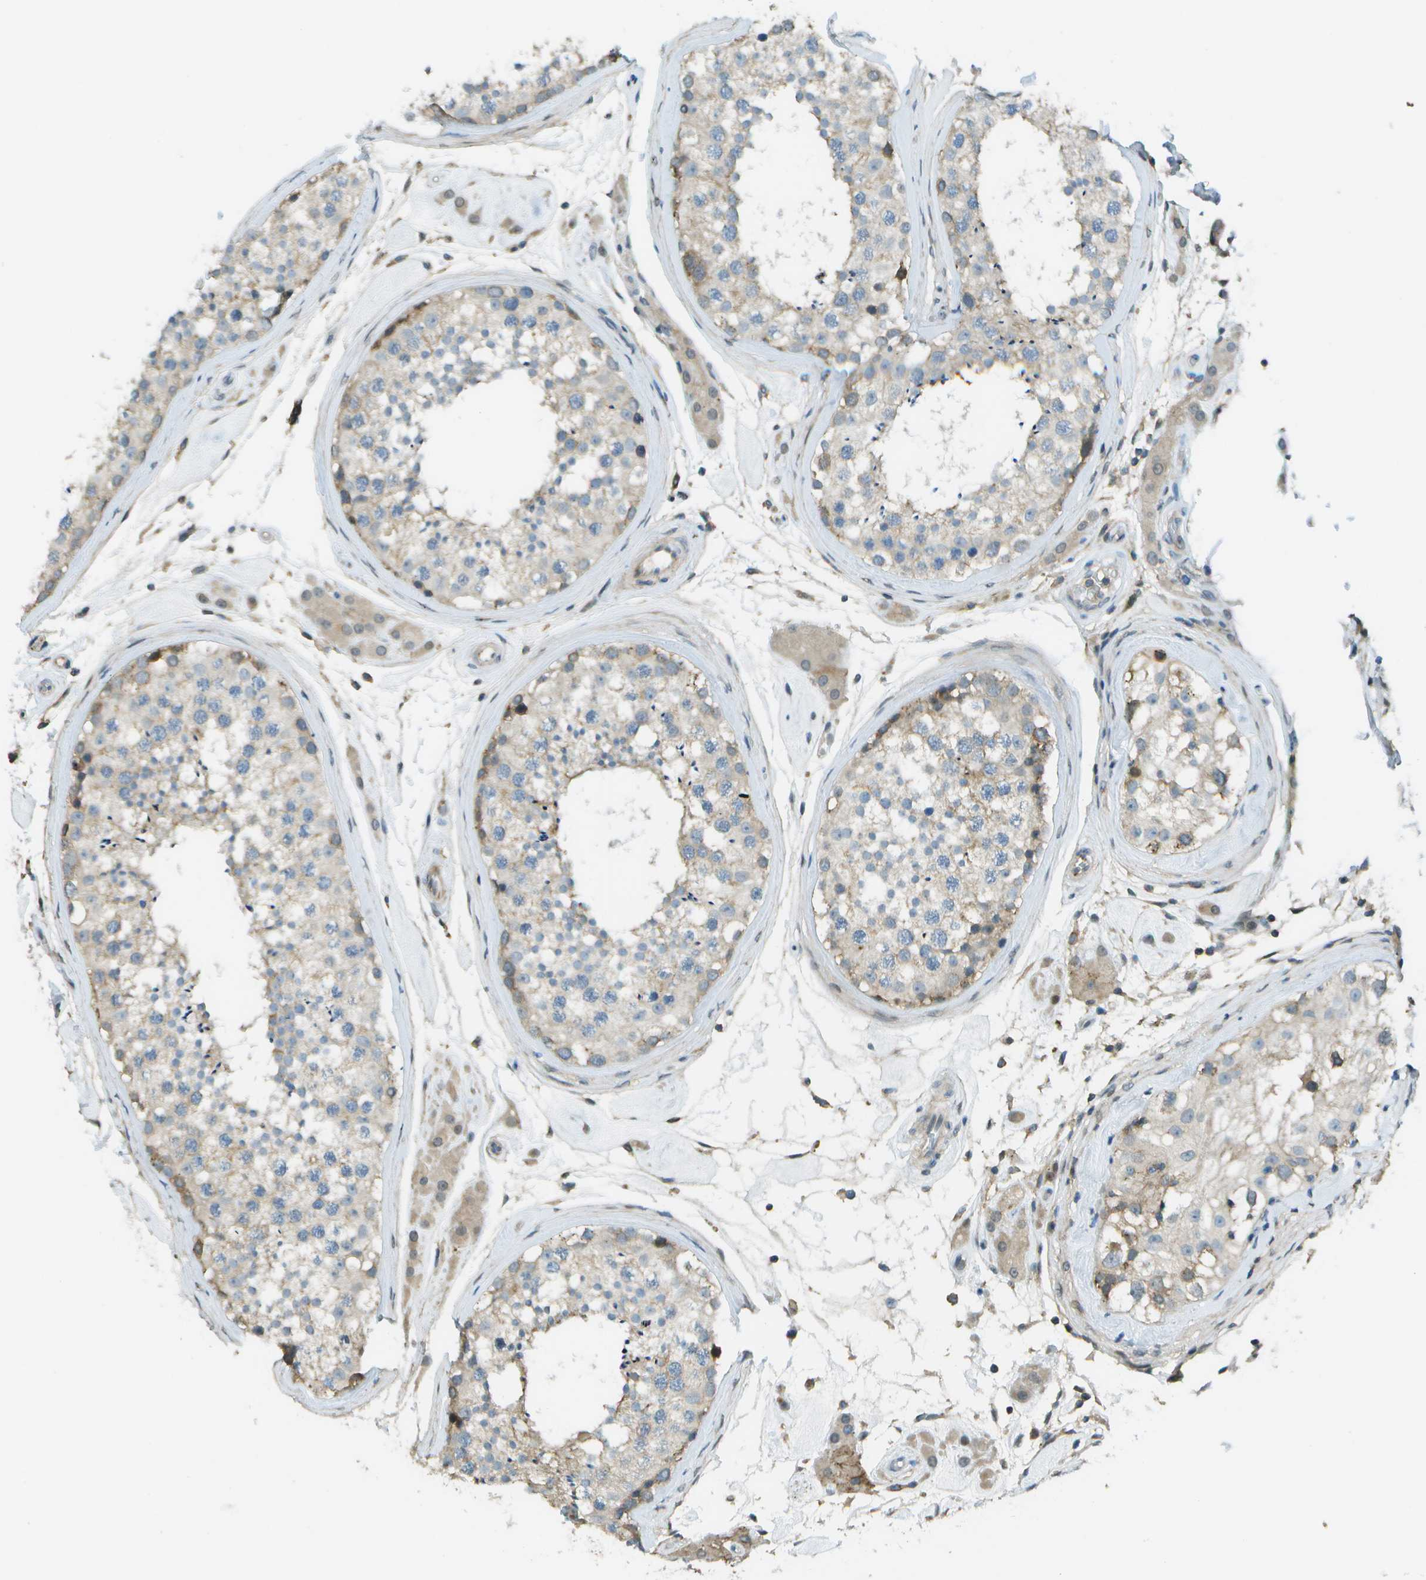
{"staining": {"intensity": "moderate", "quantity": "<25%", "location": "cytoplasmic/membranous"}, "tissue": "testis", "cell_type": "Cells in seminiferous ducts", "image_type": "normal", "snomed": [{"axis": "morphology", "description": "Normal tissue, NOS"}, {"axis": "topography", "description": "Testis"}], "caption": "Protein analysis of unremarkable testis exhibits moderate cytoplasmic/membranous expression in about <25% of cells in seminiferous ducts.", "gene": "LRRC66", "patient": {"sex": "male", "age": 46}}